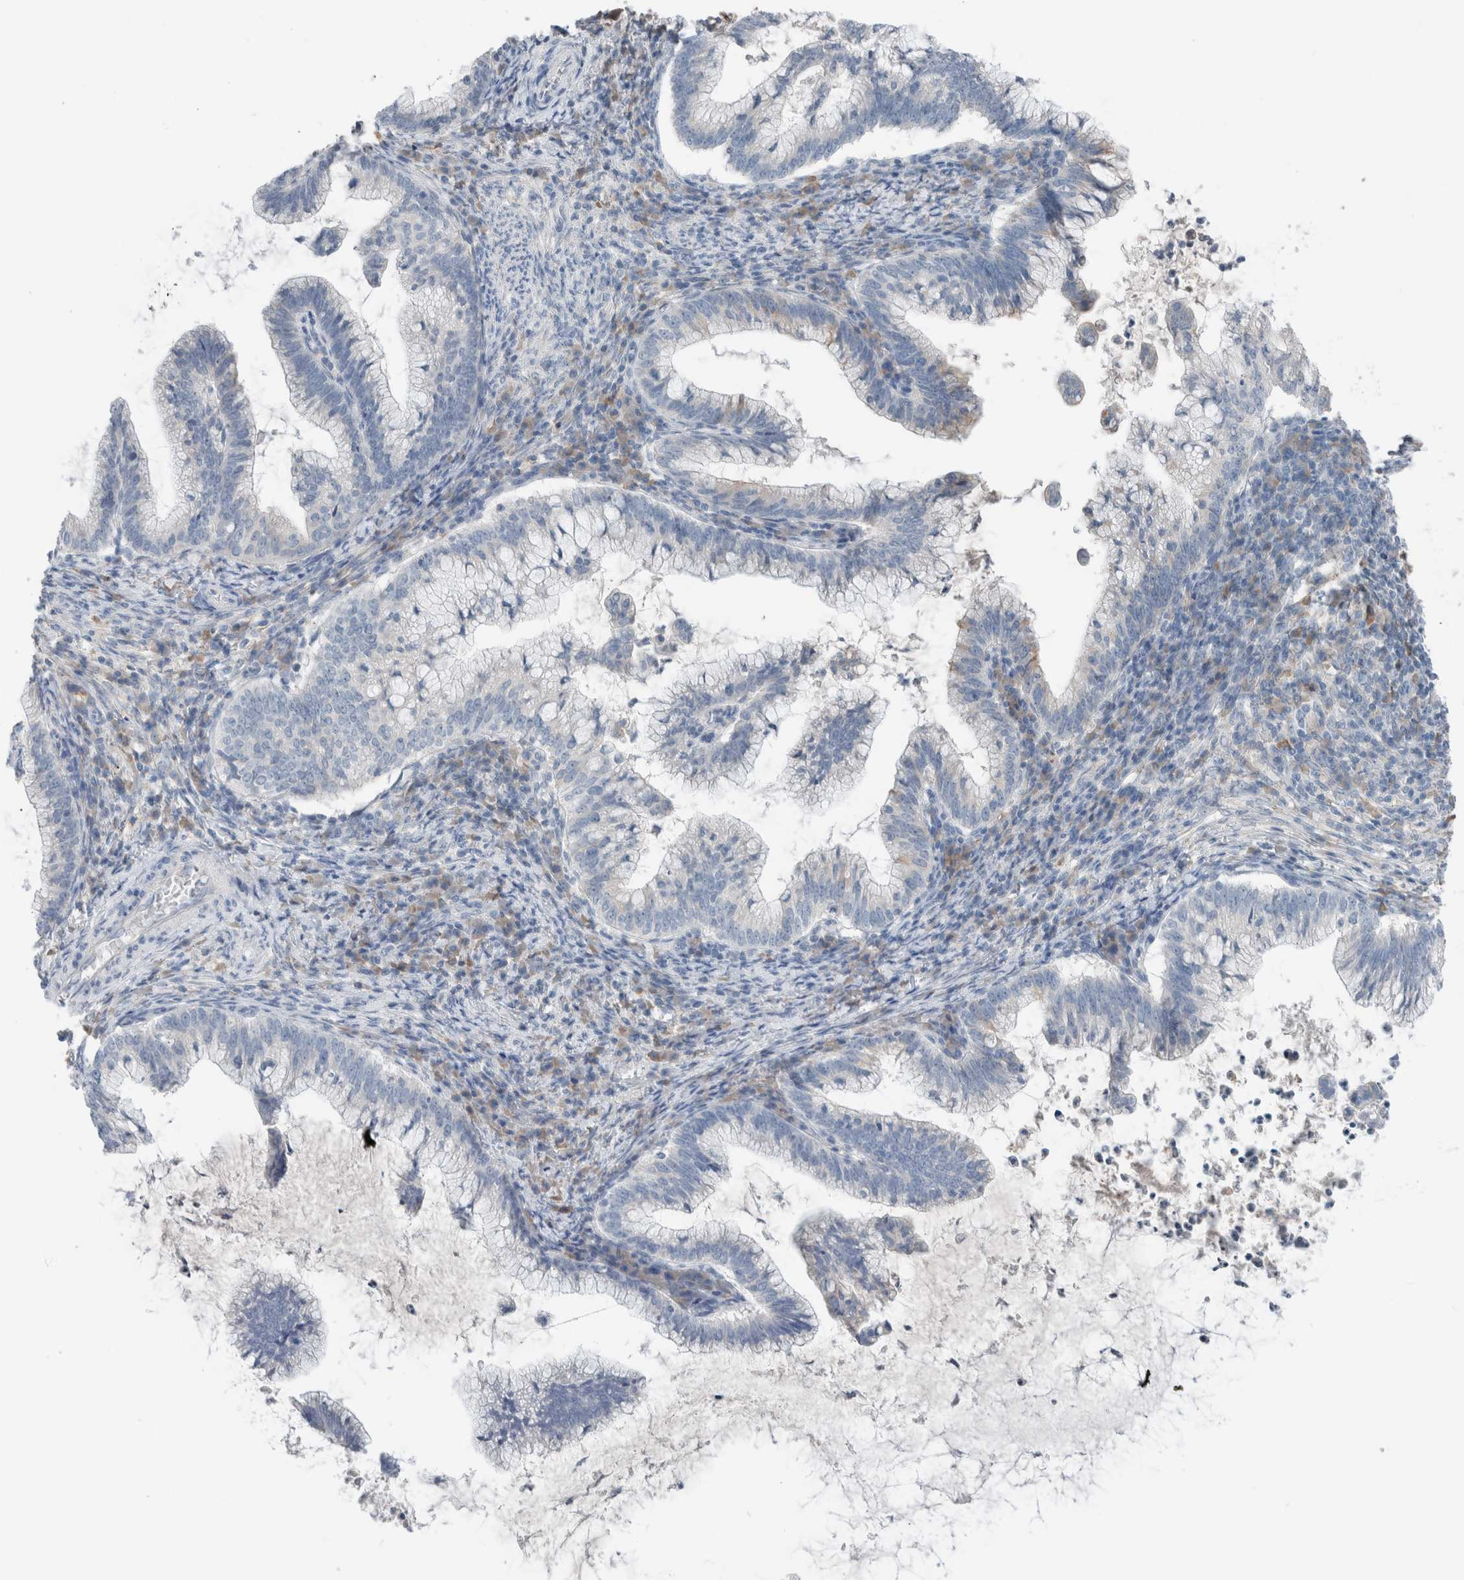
{"staining": {"intensity": "moderate", "quantity": "<25%", "location": "cytoplasmic/membranous"}, "tissue": "cervical cancer", "cell_type": "Tumor cells", "image_type": "cancer", "snomed": [{"axis": "morphology", "description": "Adenocarcinoma, NOS"}, {"axis": "topography", "description": "Cervix"}], "caption": "High-power microscopy captured an immunohistochemistry (IHC) image of cervical cancer (adenocarcinoma), revealing moderate cytoplasmic/membranous staining in approximately <25% of tumor cells. The staining was performed using DAB (3,3'-diaminobenzidine), with brown indicating positive protein expression. Nuclei are stained blue with hematoxylin.", "gene": "DUOX1", "patient": {"sex": "female", "age": 36}}